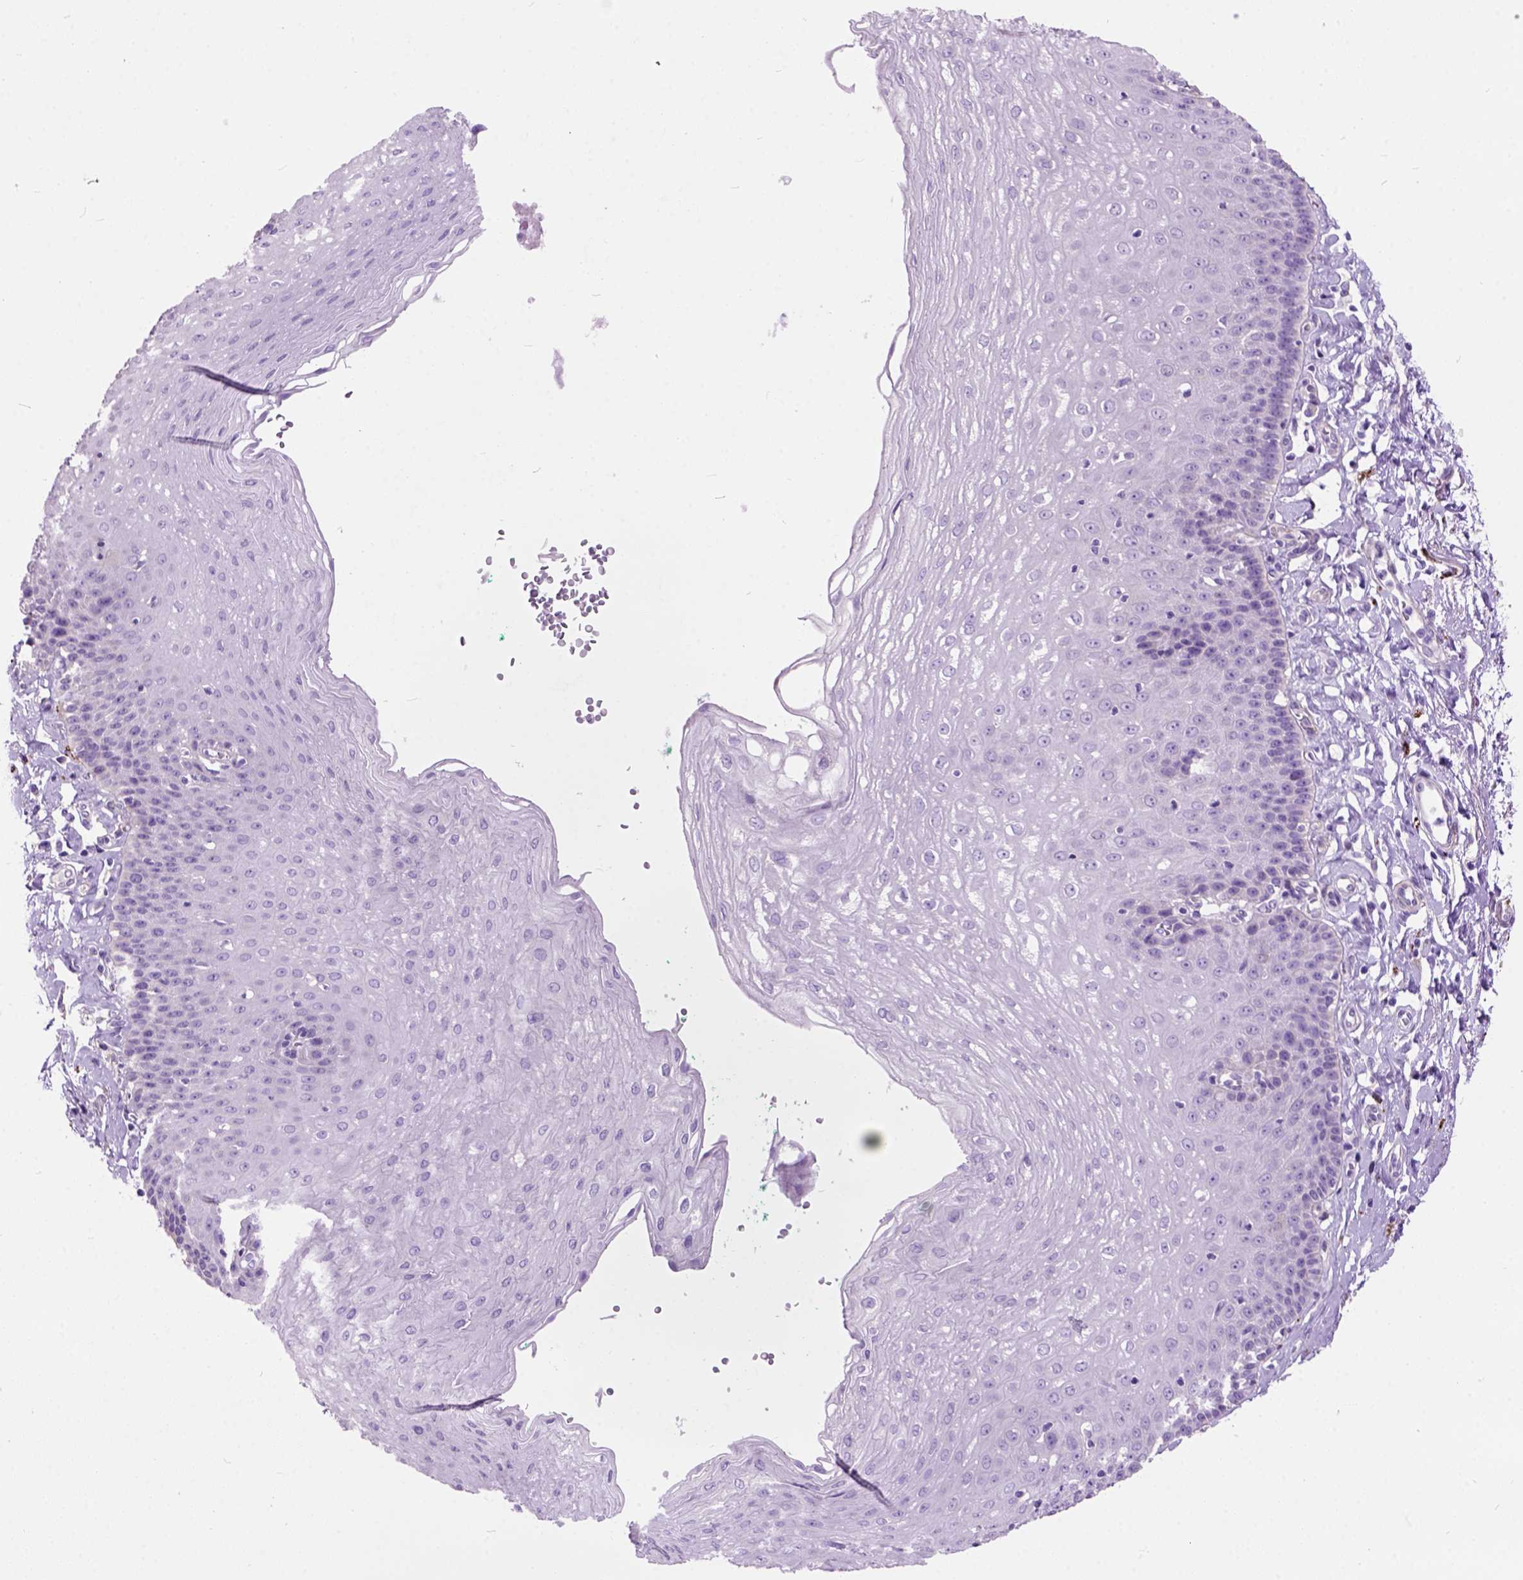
{"staining": {"intensity": "negative", "quantity": "none", "location": "none"}, "tissue": "esophagus", "cell_type": "Squamous epithelial cells", "image_type": "normal", "snomed": [{"axis": "morphology", "description": "Normal tissue, NOS"}, {"axis": "topography", "description": "Esophagus"}], "caption": "A high-resolution image shows immunohistochemistry (IHC) staining of normal esophagus, which displays no significant staining in squamous epithelial cells.", "gene": "MAPT", "patient": {"sex": "female", "age": 81}}